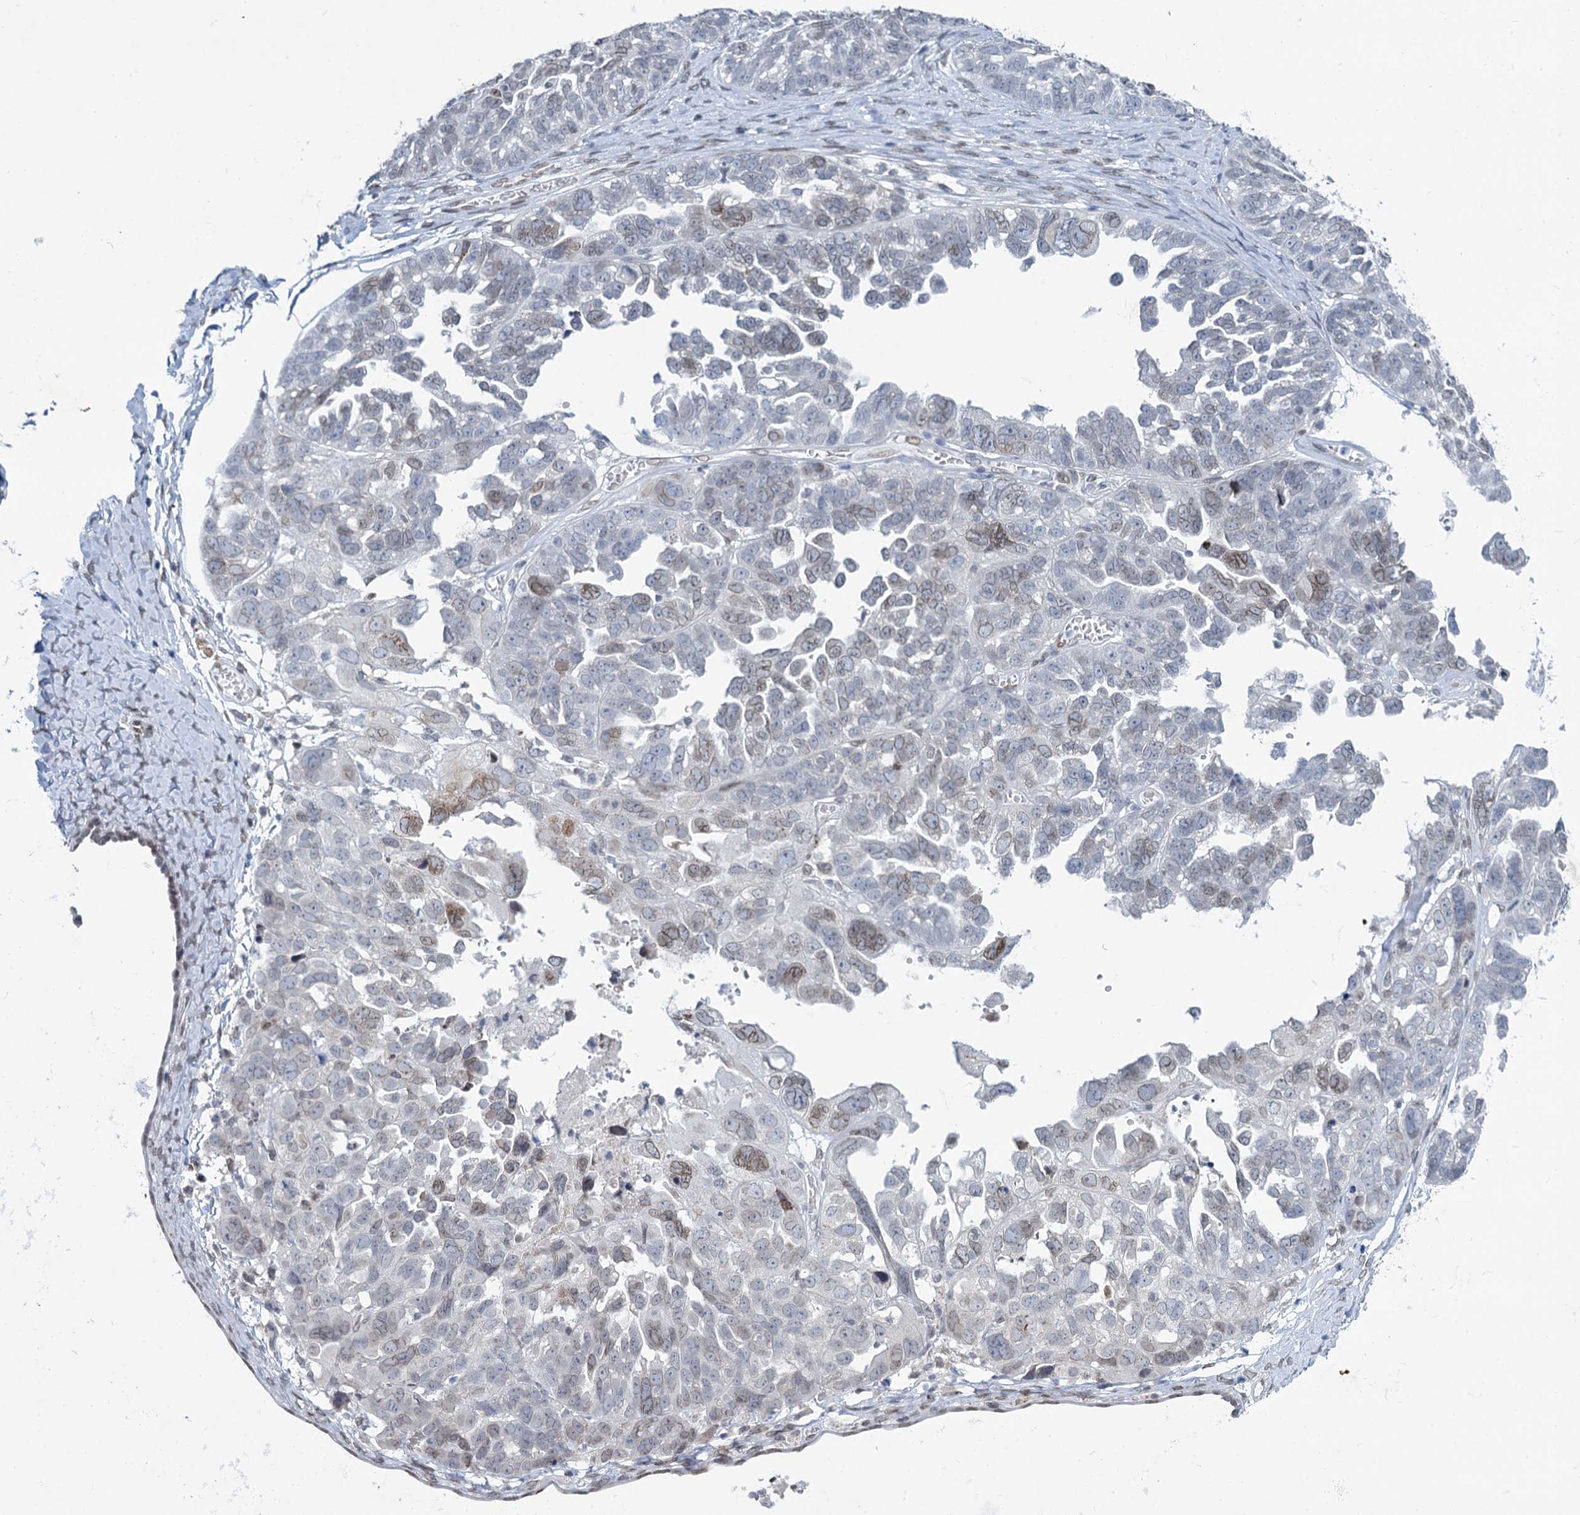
{"staining": {"intensity": "moderate", "quantity": "<25%", "location": "cytoplasmic/membranous,nuclear"}, "tissue": "ovarian cancer", "cell_type": "Tumor cells", "image_type": "cancer", "snomed": [{"axis": "morphology", "description": "Cystadenocarcinoma, serous, NOS"}, {"axis": "topography", "description": "Ovary"}], "caption": "Immunohistochemistry micrograph of ovarian serous cystadenocarcinoma stained for a protein (brown), which exhibits low levels of moderate cytoplasmic/membranous and nuclear staining in about <25% of tumor cells.", "gene": "PRSS35", "patient": {"sex": "female", "age": 79}}